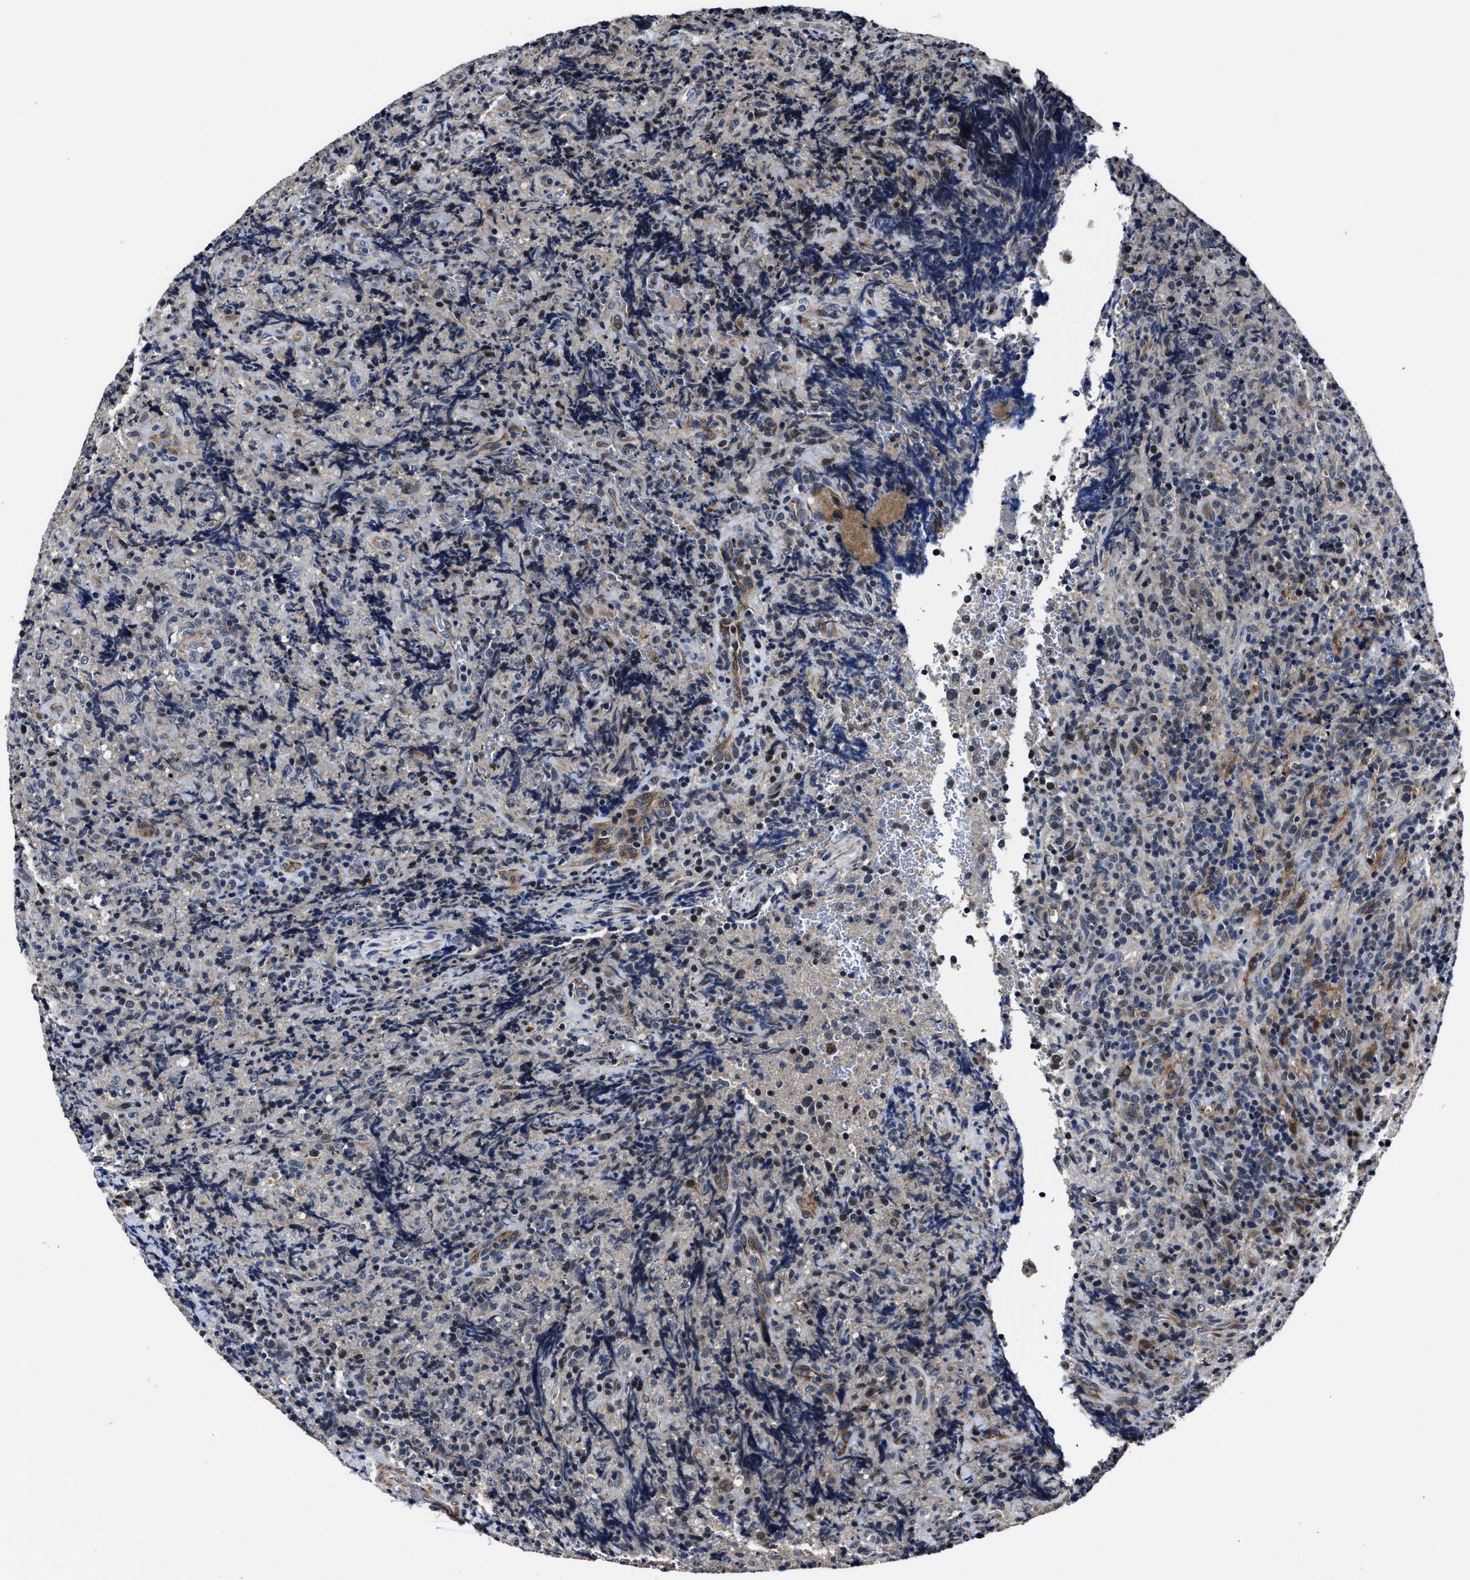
{"staining": {"intensity": "negative", "quantity": "none", "location": "none"}, "tissue": "lymphoma", "cell_type": "Tumor cells", "image_type": "cancer", "snomed": [{"axis": "morphology", "description": "Malignant lymphoma, non-Hodgkin's type, High grade"}, {"axis": "topography", "description": "Tonsil"}], "caption": "IHC of lymphoma reveals no positivity in tumor cells.", "gene": "RSBN1L", "patient": {"sex": "female", "age": 36}}